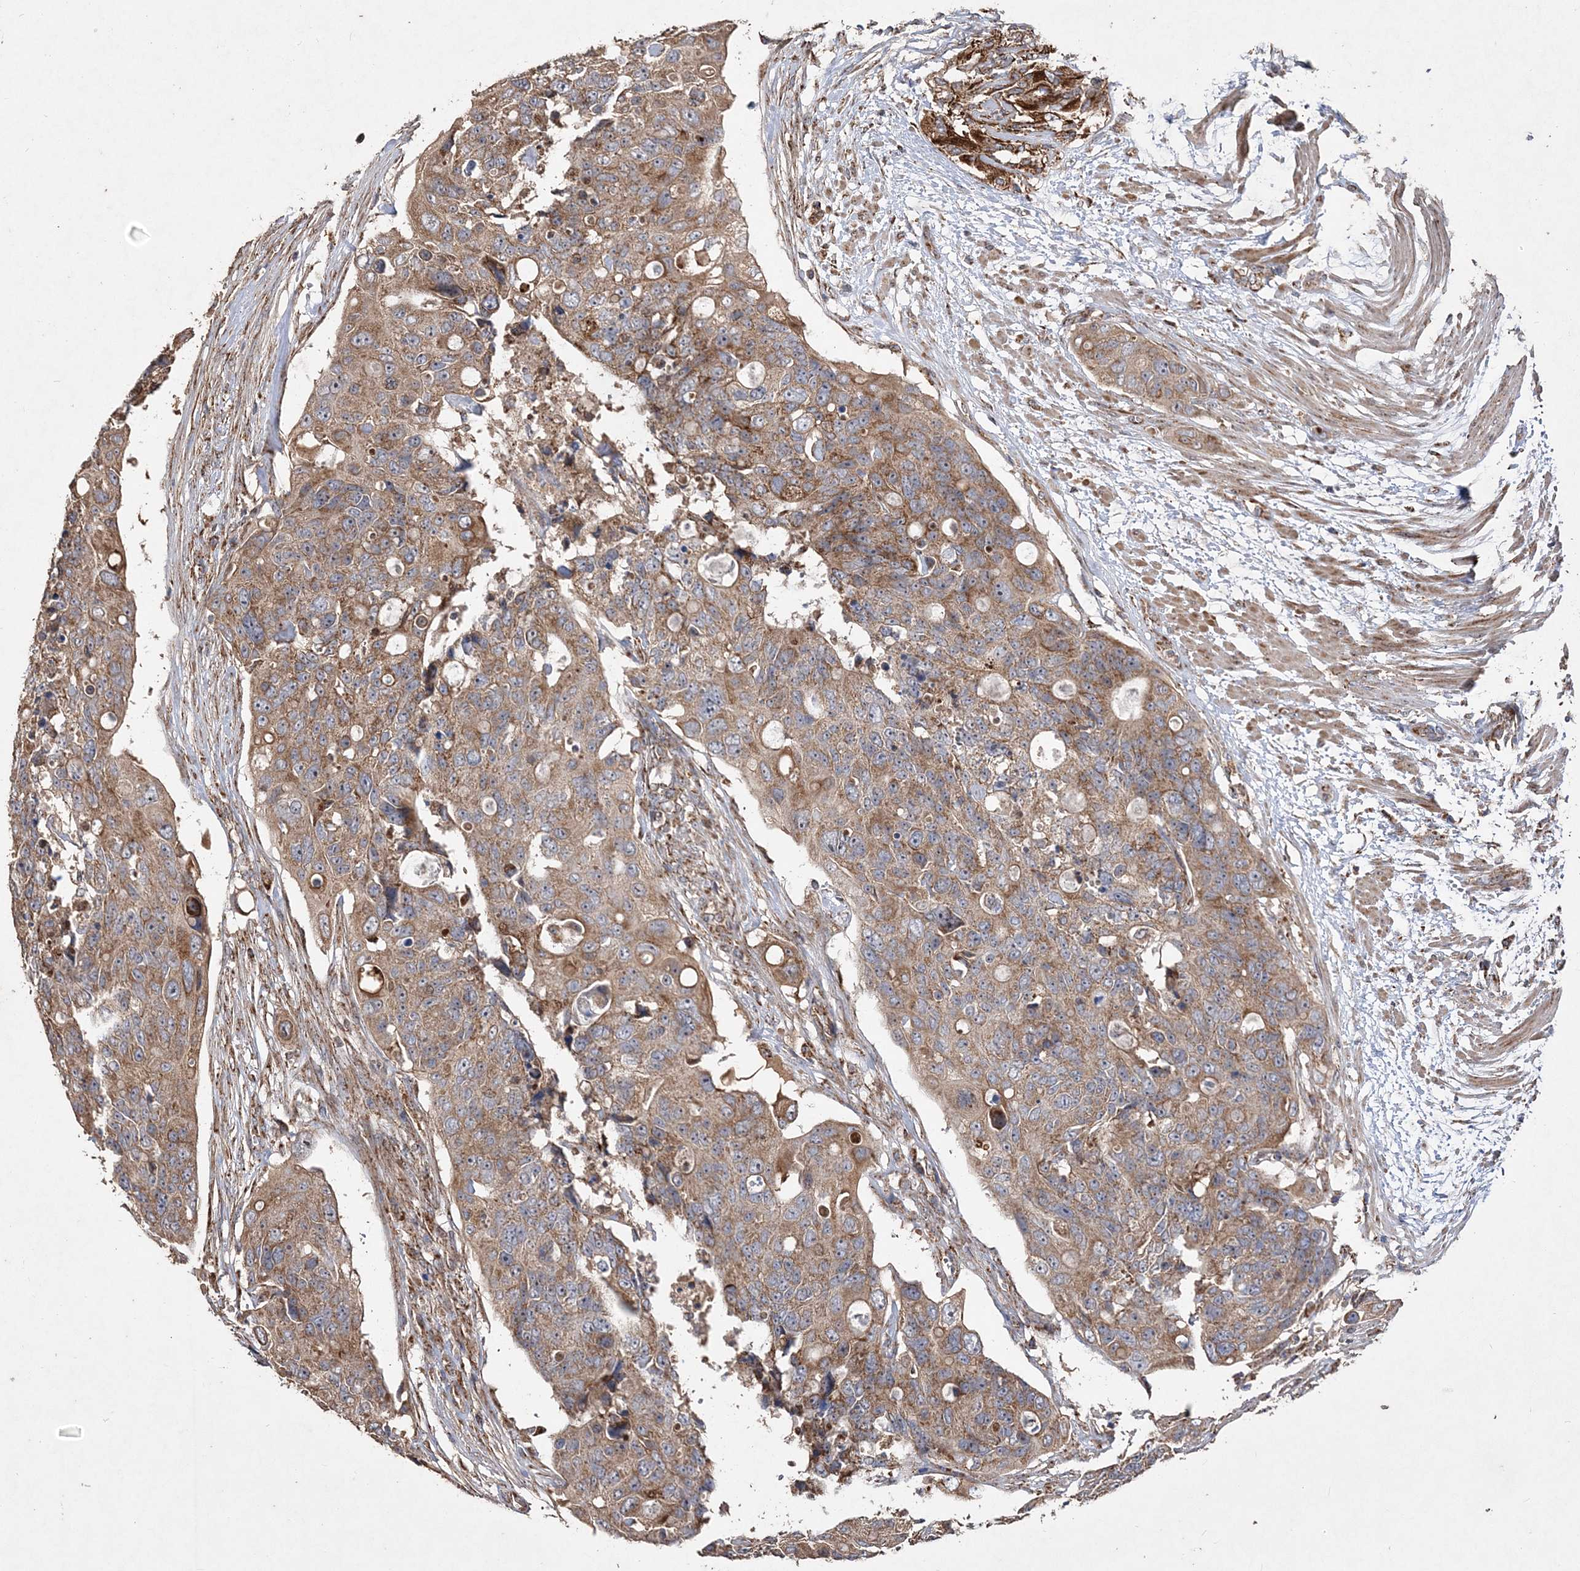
{"staining": {"intensity": "moderate", "quantity": ">75%", "location": "cytoplasmic/membranous"}, "tissue": "colorectal cancer", "cell_type": "Tumor cells", "image_type": "cancer", "snomed": [{"axis": "morphology", "description": "Adenocarcinoma, NOS"}, {"axis": "topography", "description": "Colon"}], "caption": "IHC (DAB) staining of colorectal cancer displays moderate cytoplasmic/membranous protein expression in approximately >75% of tumor cells.", "gene": "POC5", "patient": {"sex": "female", "age": 57}}